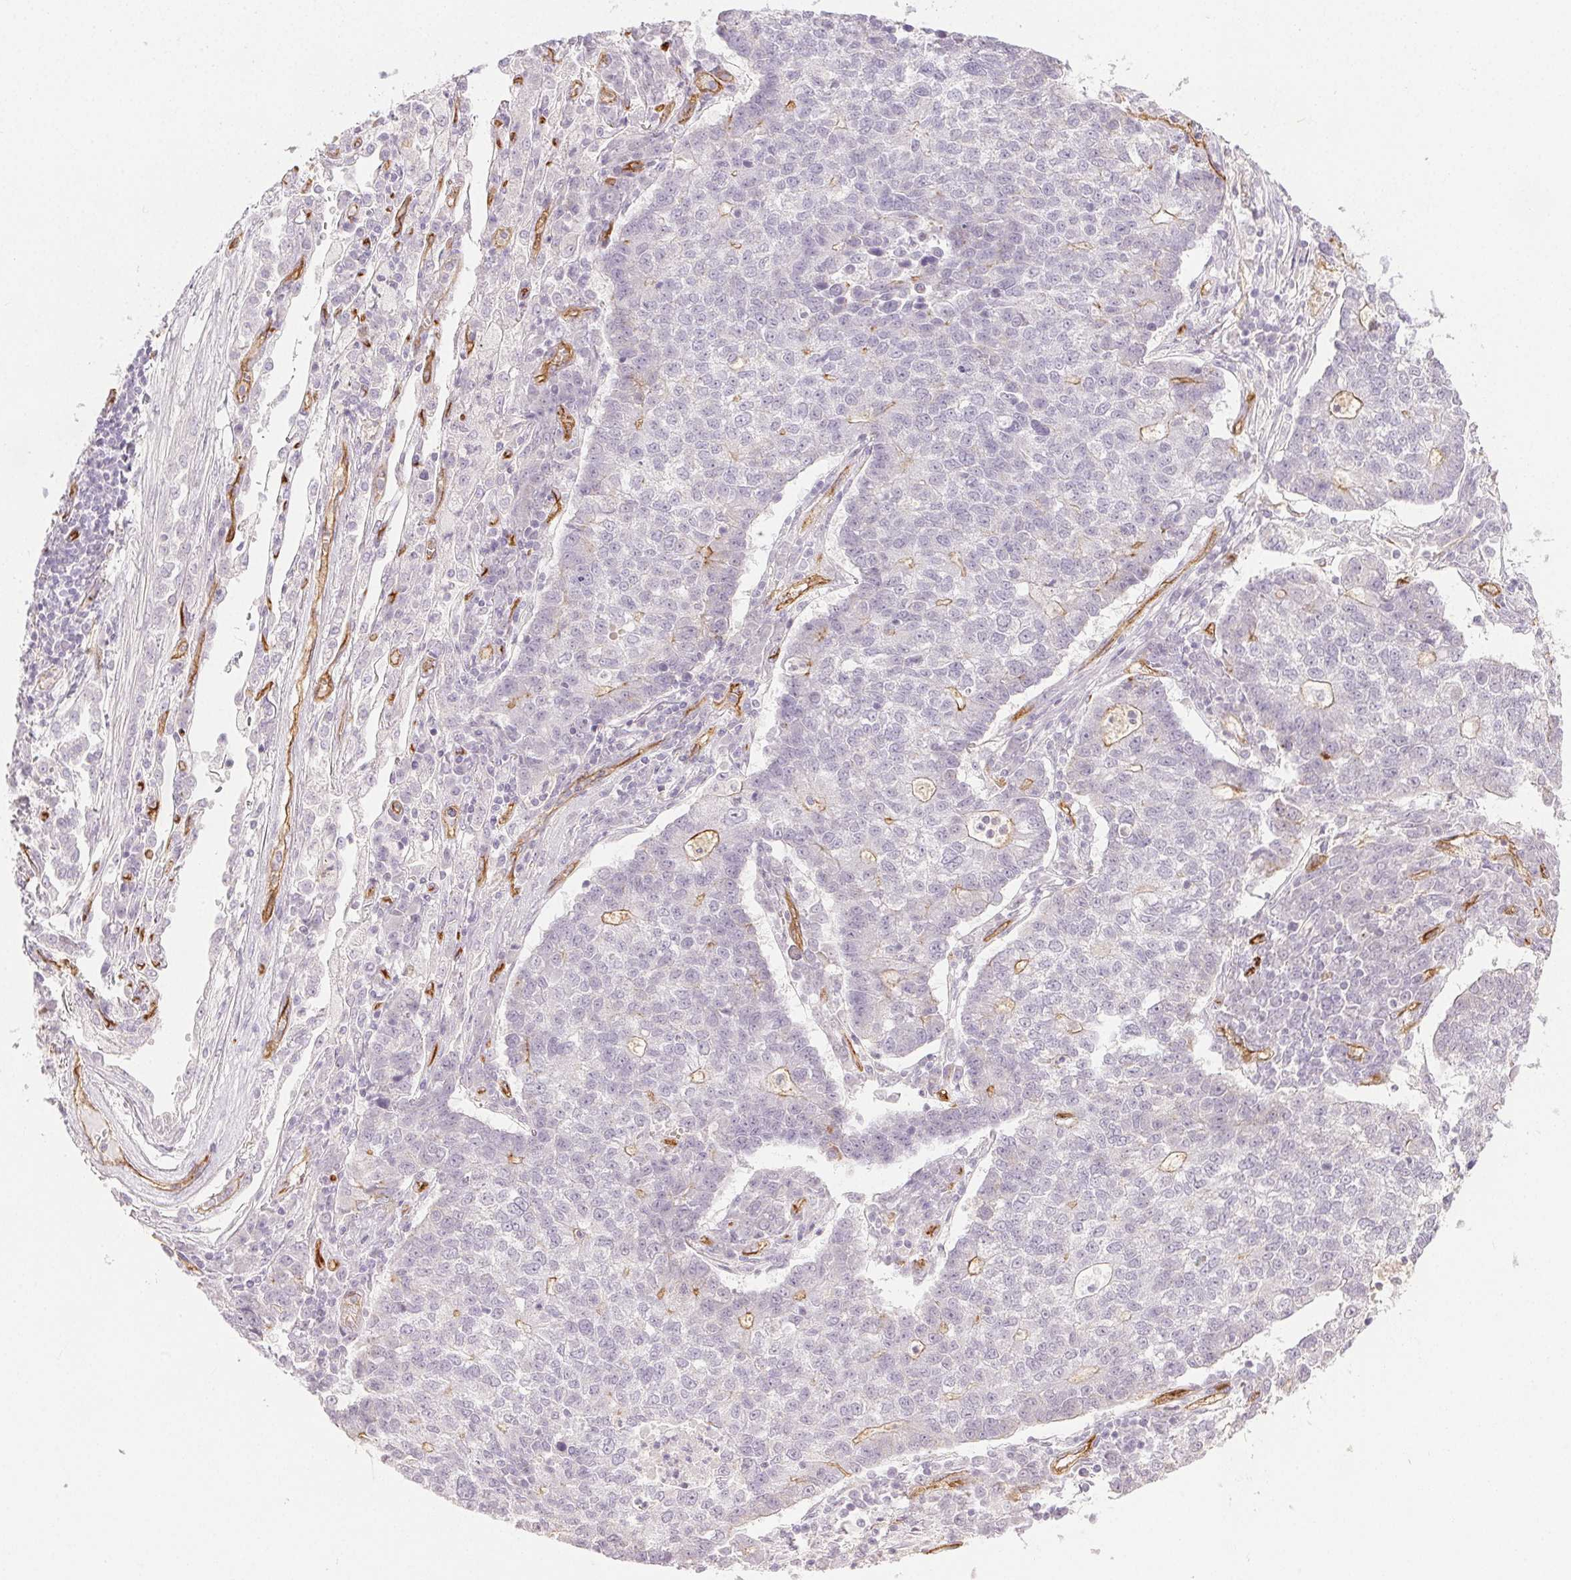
{"staining": {"intensity": "negative", "quantity": "none", "location": "none"}, "tissue": "lung cancer", "cell_type": "Tumor cells", "image_type": "cancer", "snomed": [{"axis": "morphology", "description": "Adenocarcinoma, NOS"}, {"axis": "topography", "description": "Lung"}], "caption": "High power microscopy histopathology image of an immunohistochemistry (IHC) image of lung cancer (adenocarcinoma), revealing no significant expression in tumor cells.", "gene": "PODXL", "patient": {"sex": "male", "age": 57}}